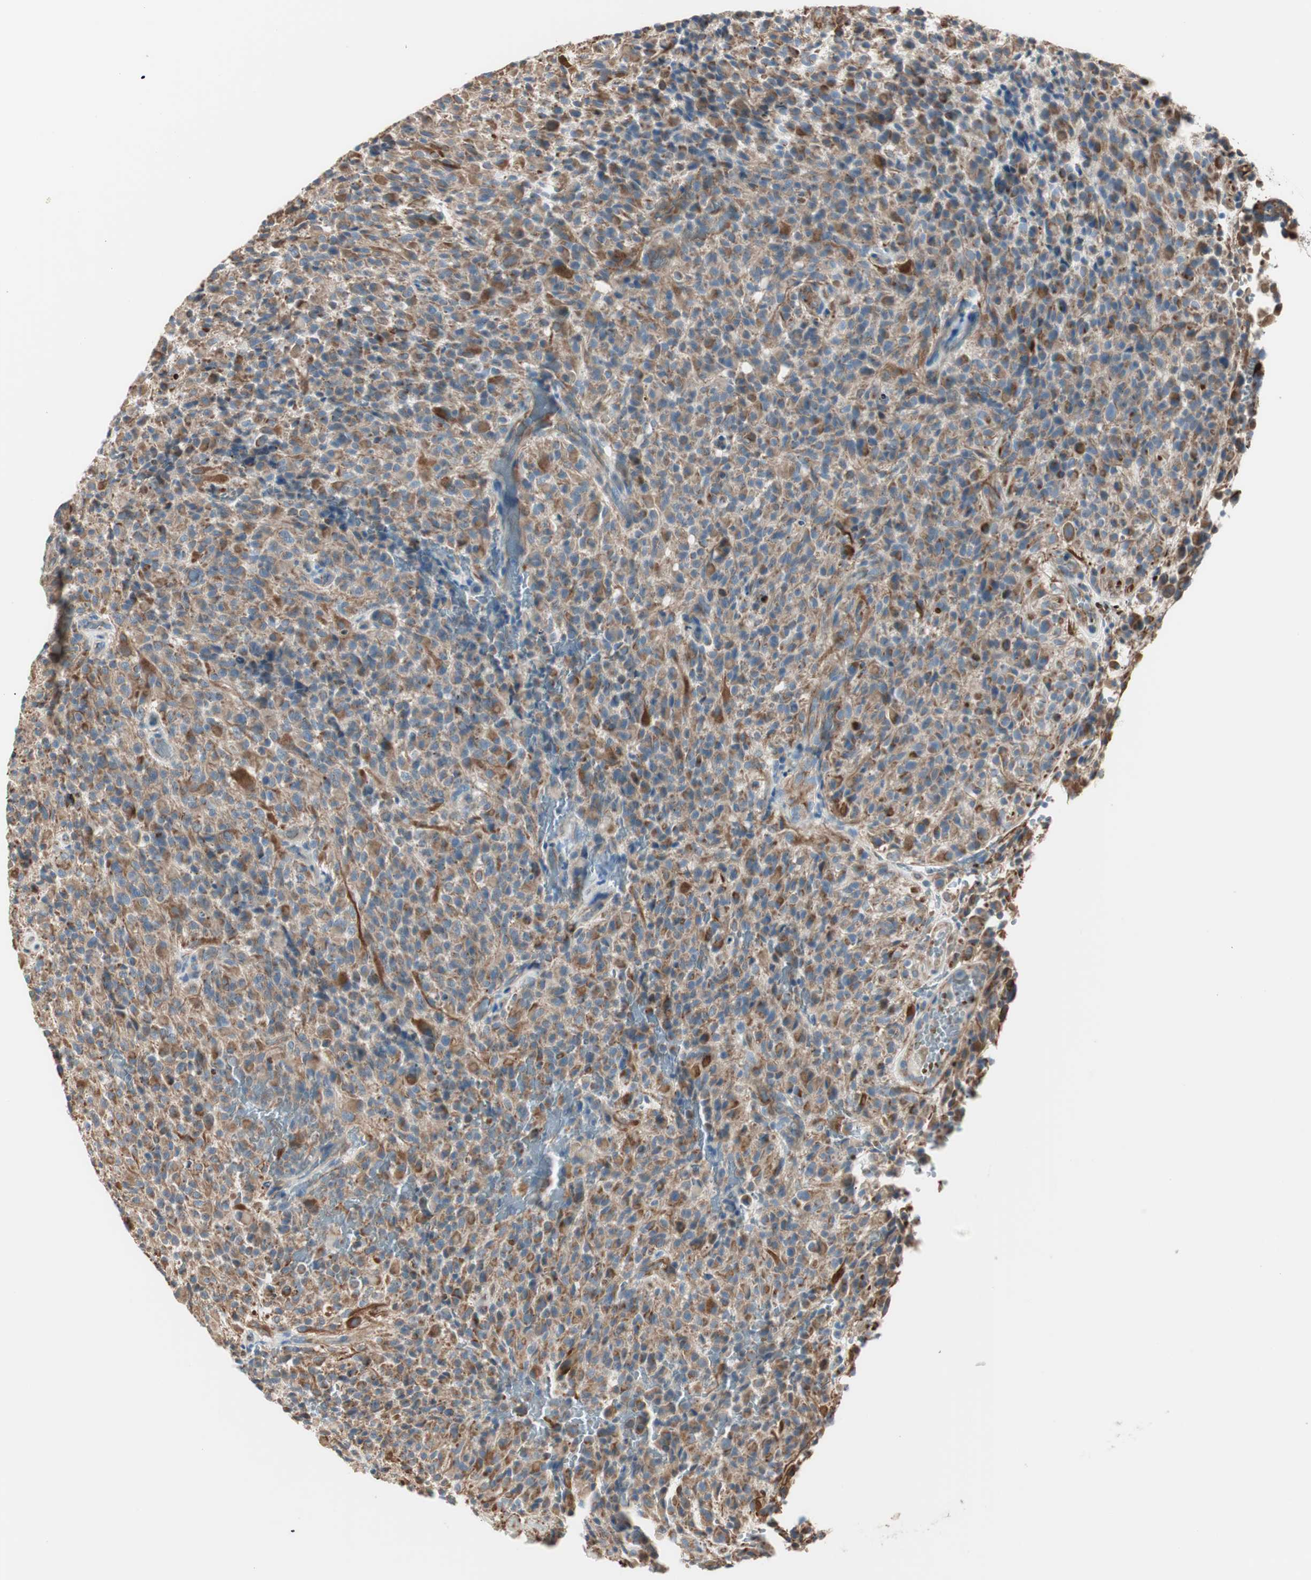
{"staining": {"intensity": "weak", "quantity": ">75%", "location": "cytoplasmic/membranous"}, "tissue": "glioma", "cell_type": "Tumor cells", "image_type": "cancer", "snomed": [{"axis": "morphology", "description": "Glioma, malignant, High grade"}, {"axis": "topography", "description": "Brain"}], "caption": "High-power microscopy captured an IHC photomicrograph of malignant glioma (high-grade), revealing weak cytoplasmic/membranous expression in about >75% of tumor cells. (Brightfield microscopy of DAB IHC at high magnification).", "gene": "SRCIN1", "patient": {"sex": "male", "age": 71}}